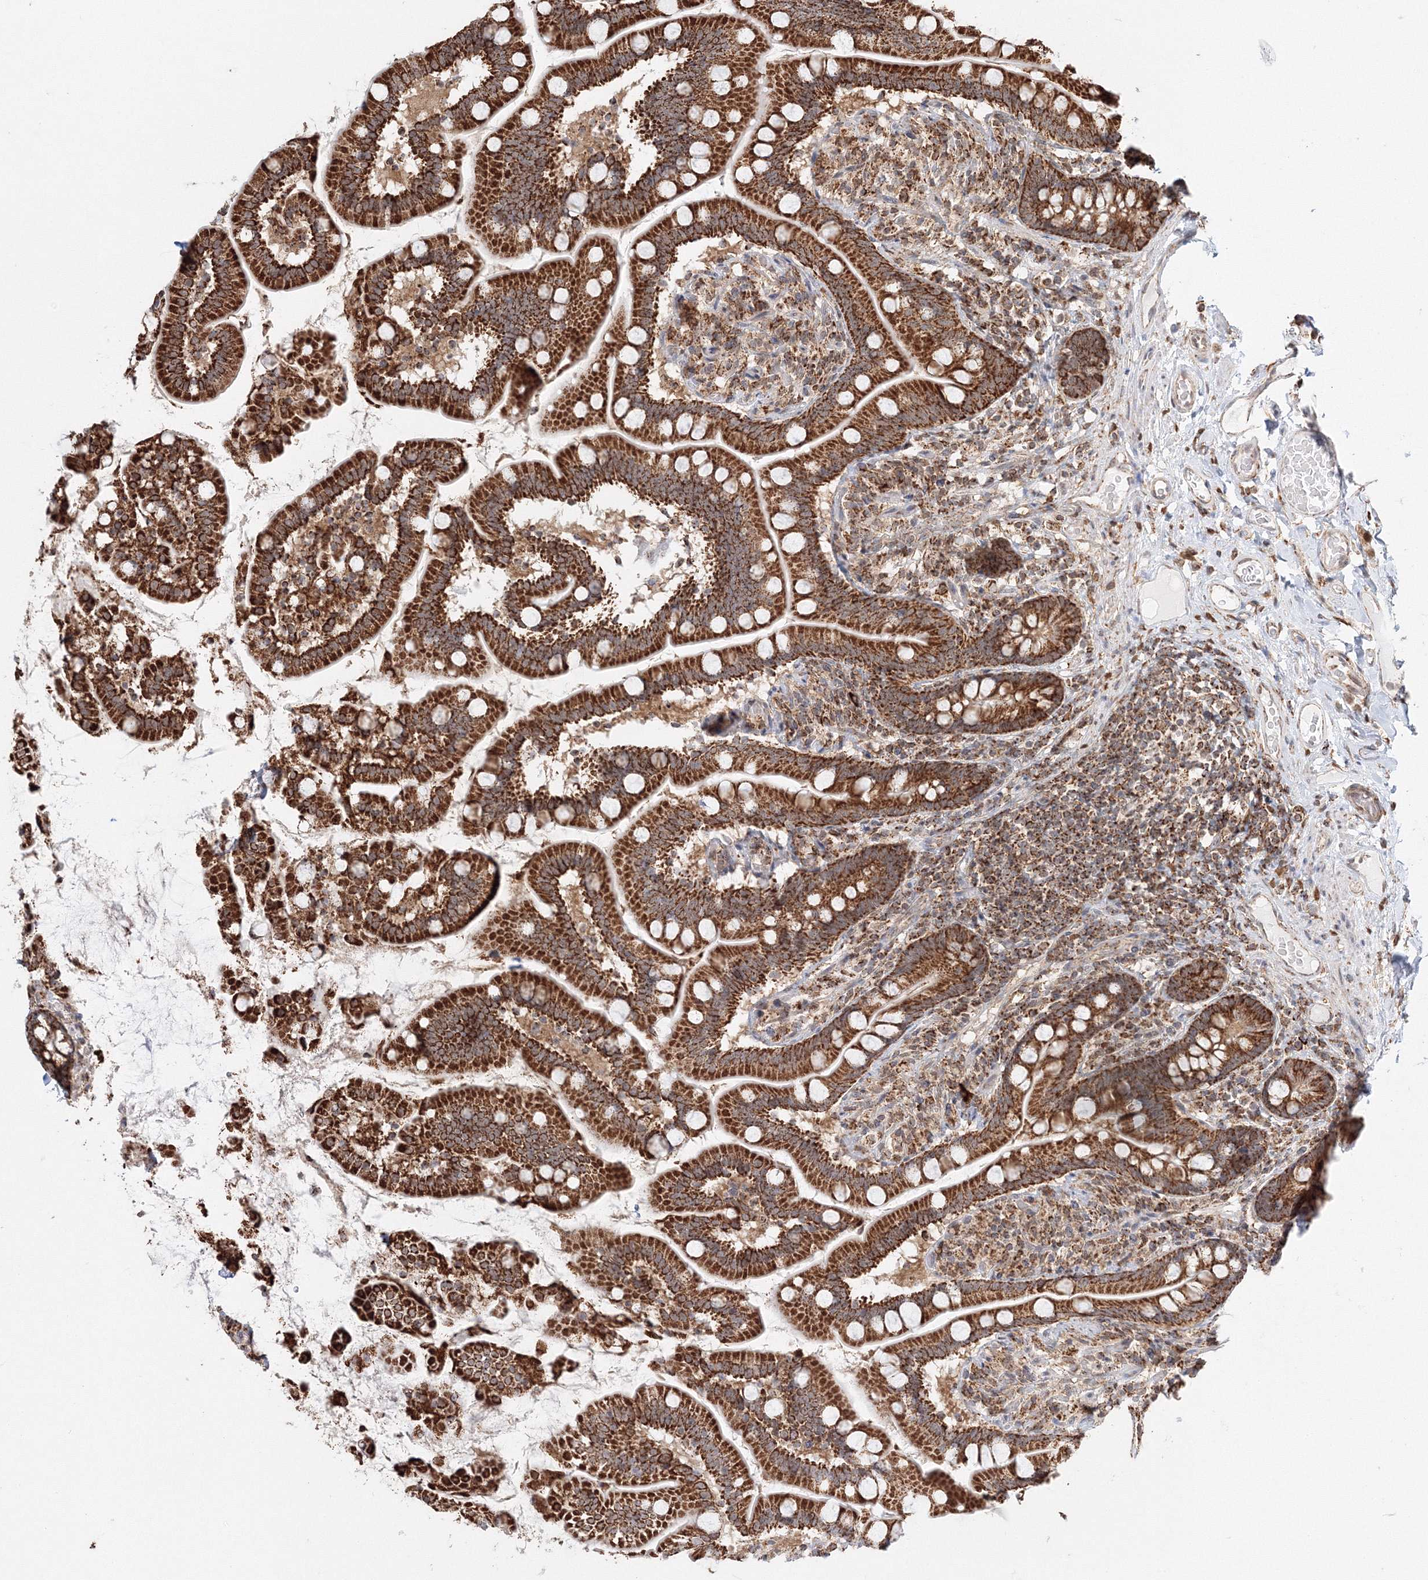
{"staining": {"intensity": "strong", "quantity": ">75%", "location": "cytoplasmic/membranous"}, "tissue": "small intestine", "cell_type": "Glandular cells", "image_type": "normal", "snomed": [{"axis": "morphology", "description": "Normal tissue, NOS"}, {"axis": "topography", "description": "Small intestine"}], "caption": "A brown stain highlights strong cytoplasmic/membranous expression of a protein in glandular cells of normal human small intestine.", "gene": "PSMD6", "patient": {"sex": "female", "age": 64}}